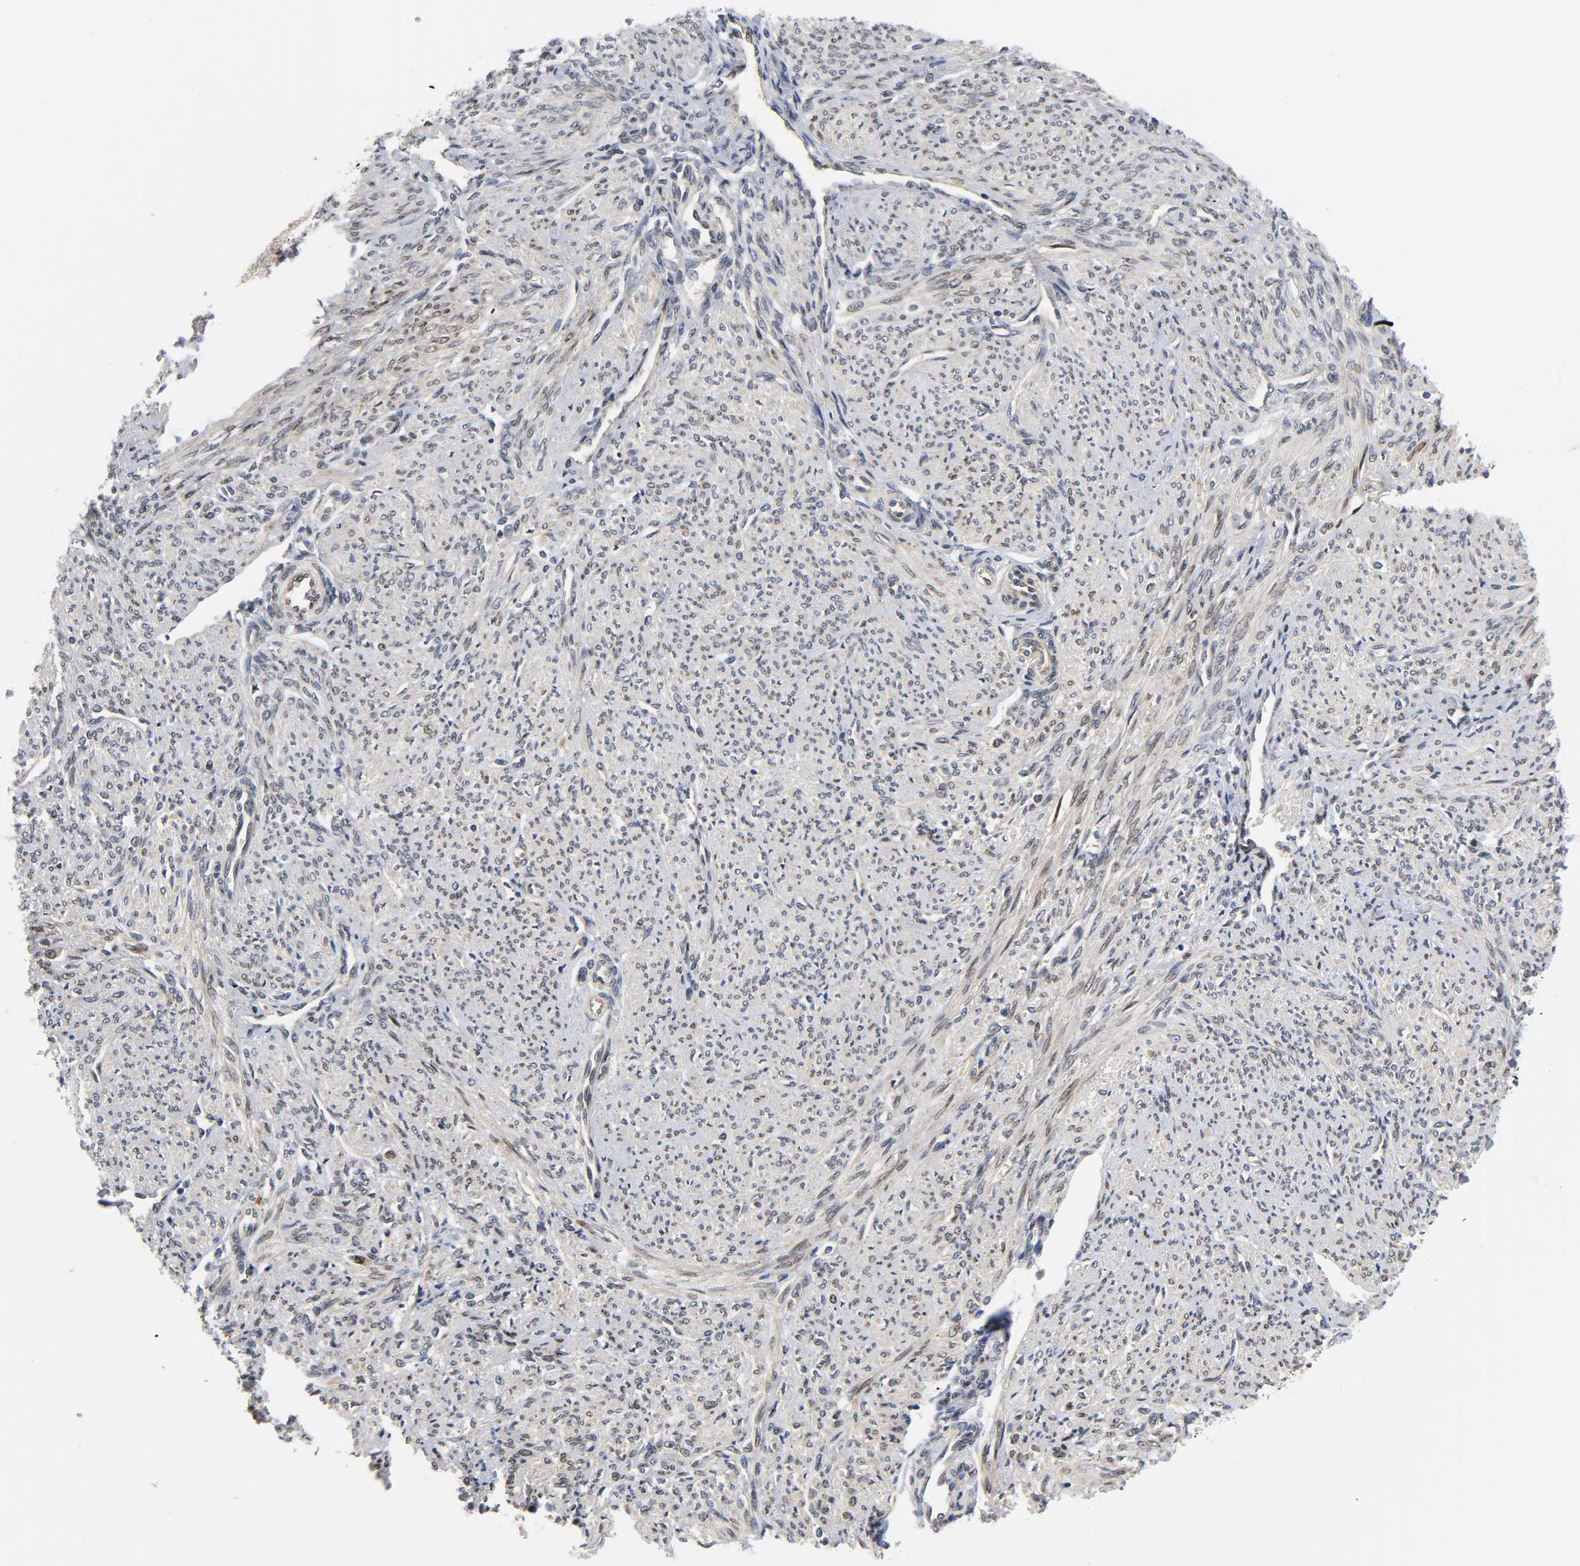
{"staining": {"intensity": "weak", "quantity": "25%-75%", "location": "cytoplasmic/membranous"}, "tissue": "smooth muscle", "cell_type": "Smooth muscle cells", "image_type": "normal", "snomed": [{"axis": "morphology", "description": "Normal tissue, NOS"}, {"axis": "topography", "description": "Smooth muscle"}], "caption": "Immunohistochemistry of unremarkable smooth muscle exhibits low levels of weak cytoplasmic/membranous positivity in approximately 25%-75% of smooth muscle cells. (Stains: DAB (3,3'-diaminobenzidine) in brown, nuclei in blue, Microscopy: brightfield microscopy at high magnification).", "gene": "ASB6", "patient": {"sex": "female", "age": 65}}